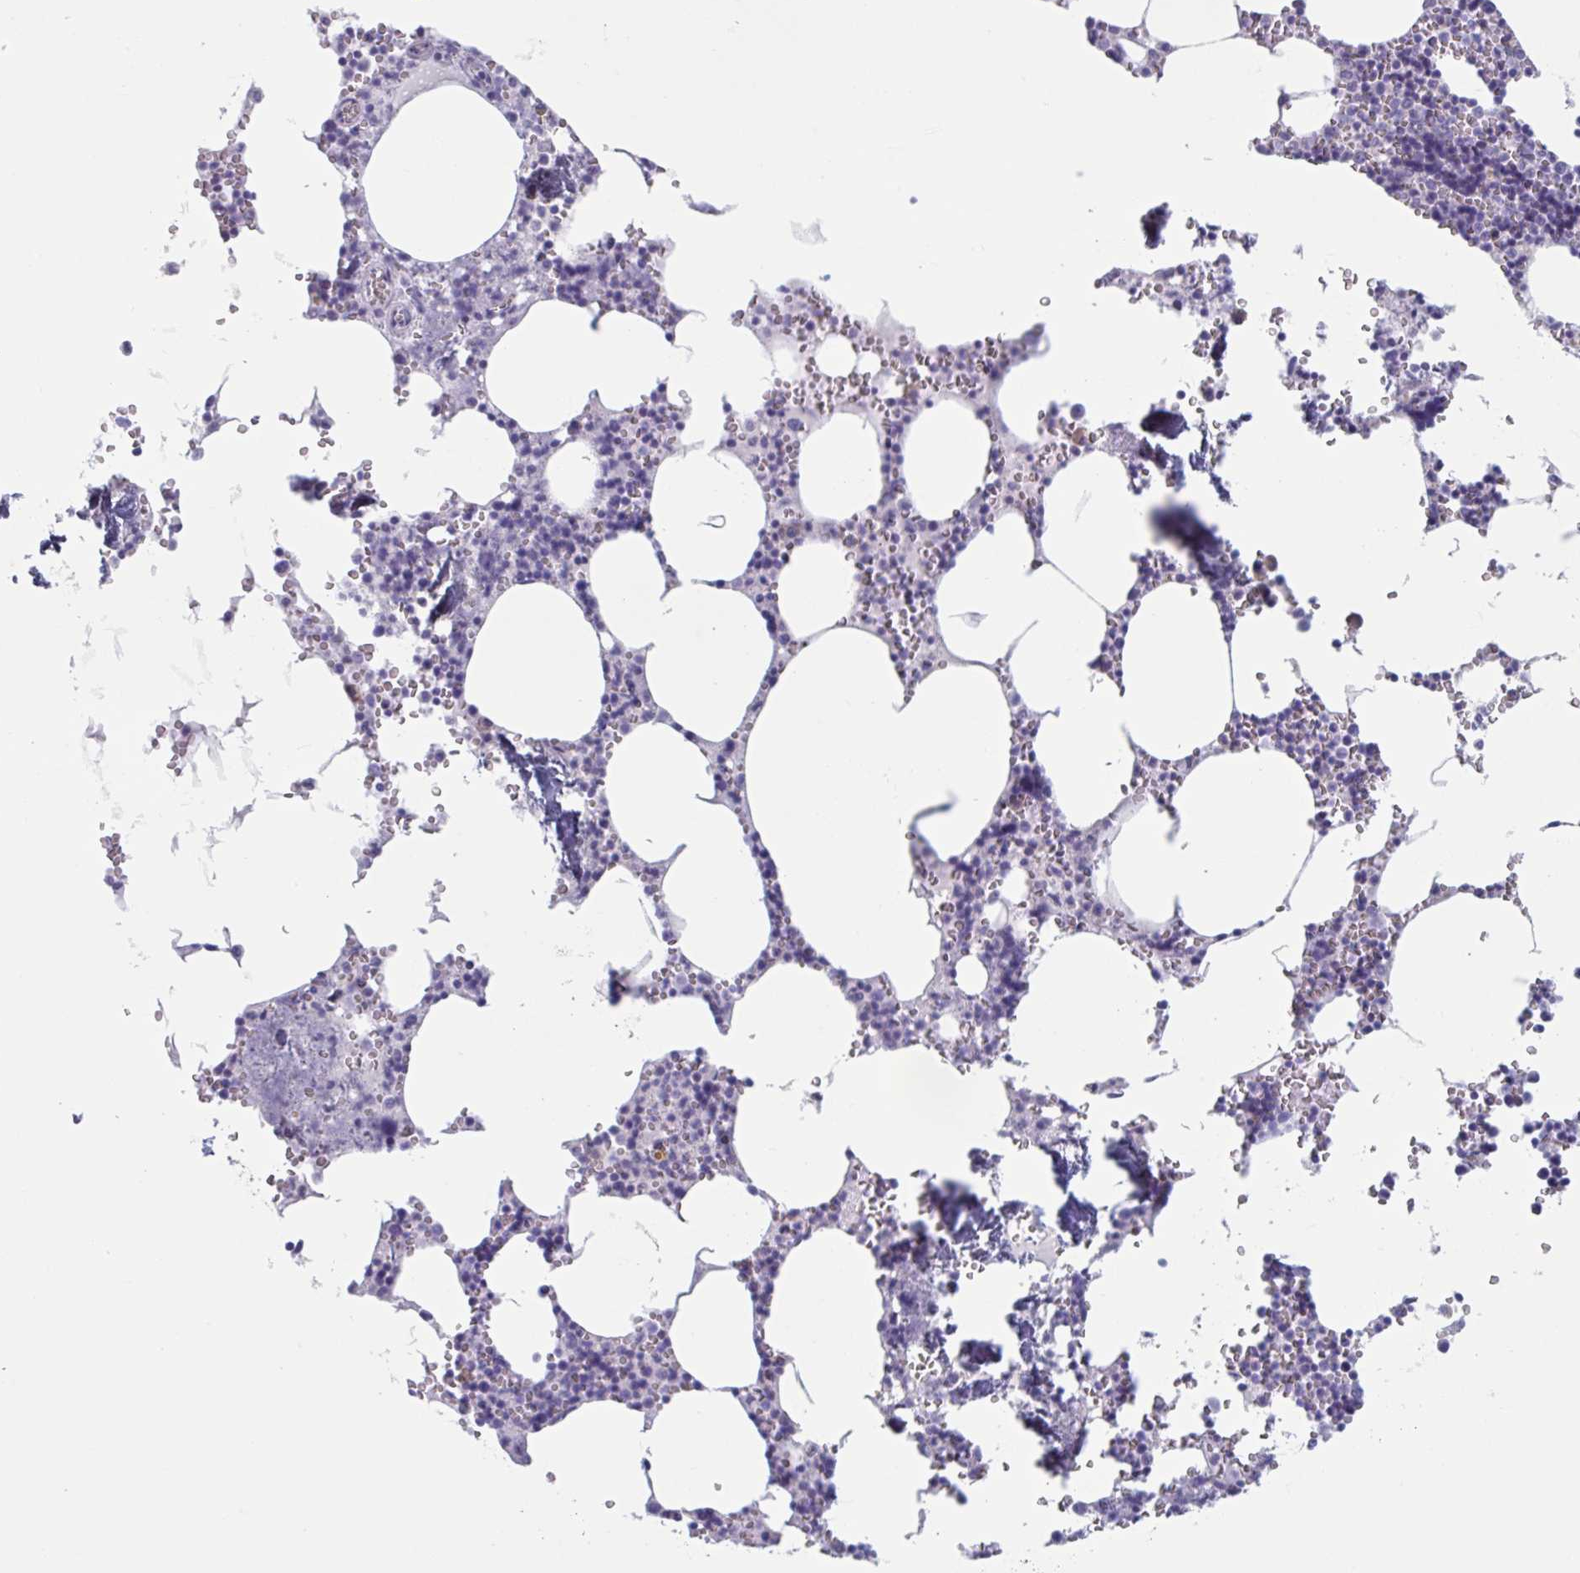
{"staining": {"intensity": "negative", "quantity": "none", "location": "none"}, "tissue": "bone marrow", "cell_type": "Hematopoietic cells", "image_type": "normal", "snomed": [{"axis": "morphology", "description": "Normal tissue, NOS"}, {"axis": "topography", "description": "Bone marrow"}], "caption": "The IHC image has no significant positivity in hematopoietic cells of bone marrow.", "gene": "HSD11B2", "patient": {"sex": "male", "age": 54}}